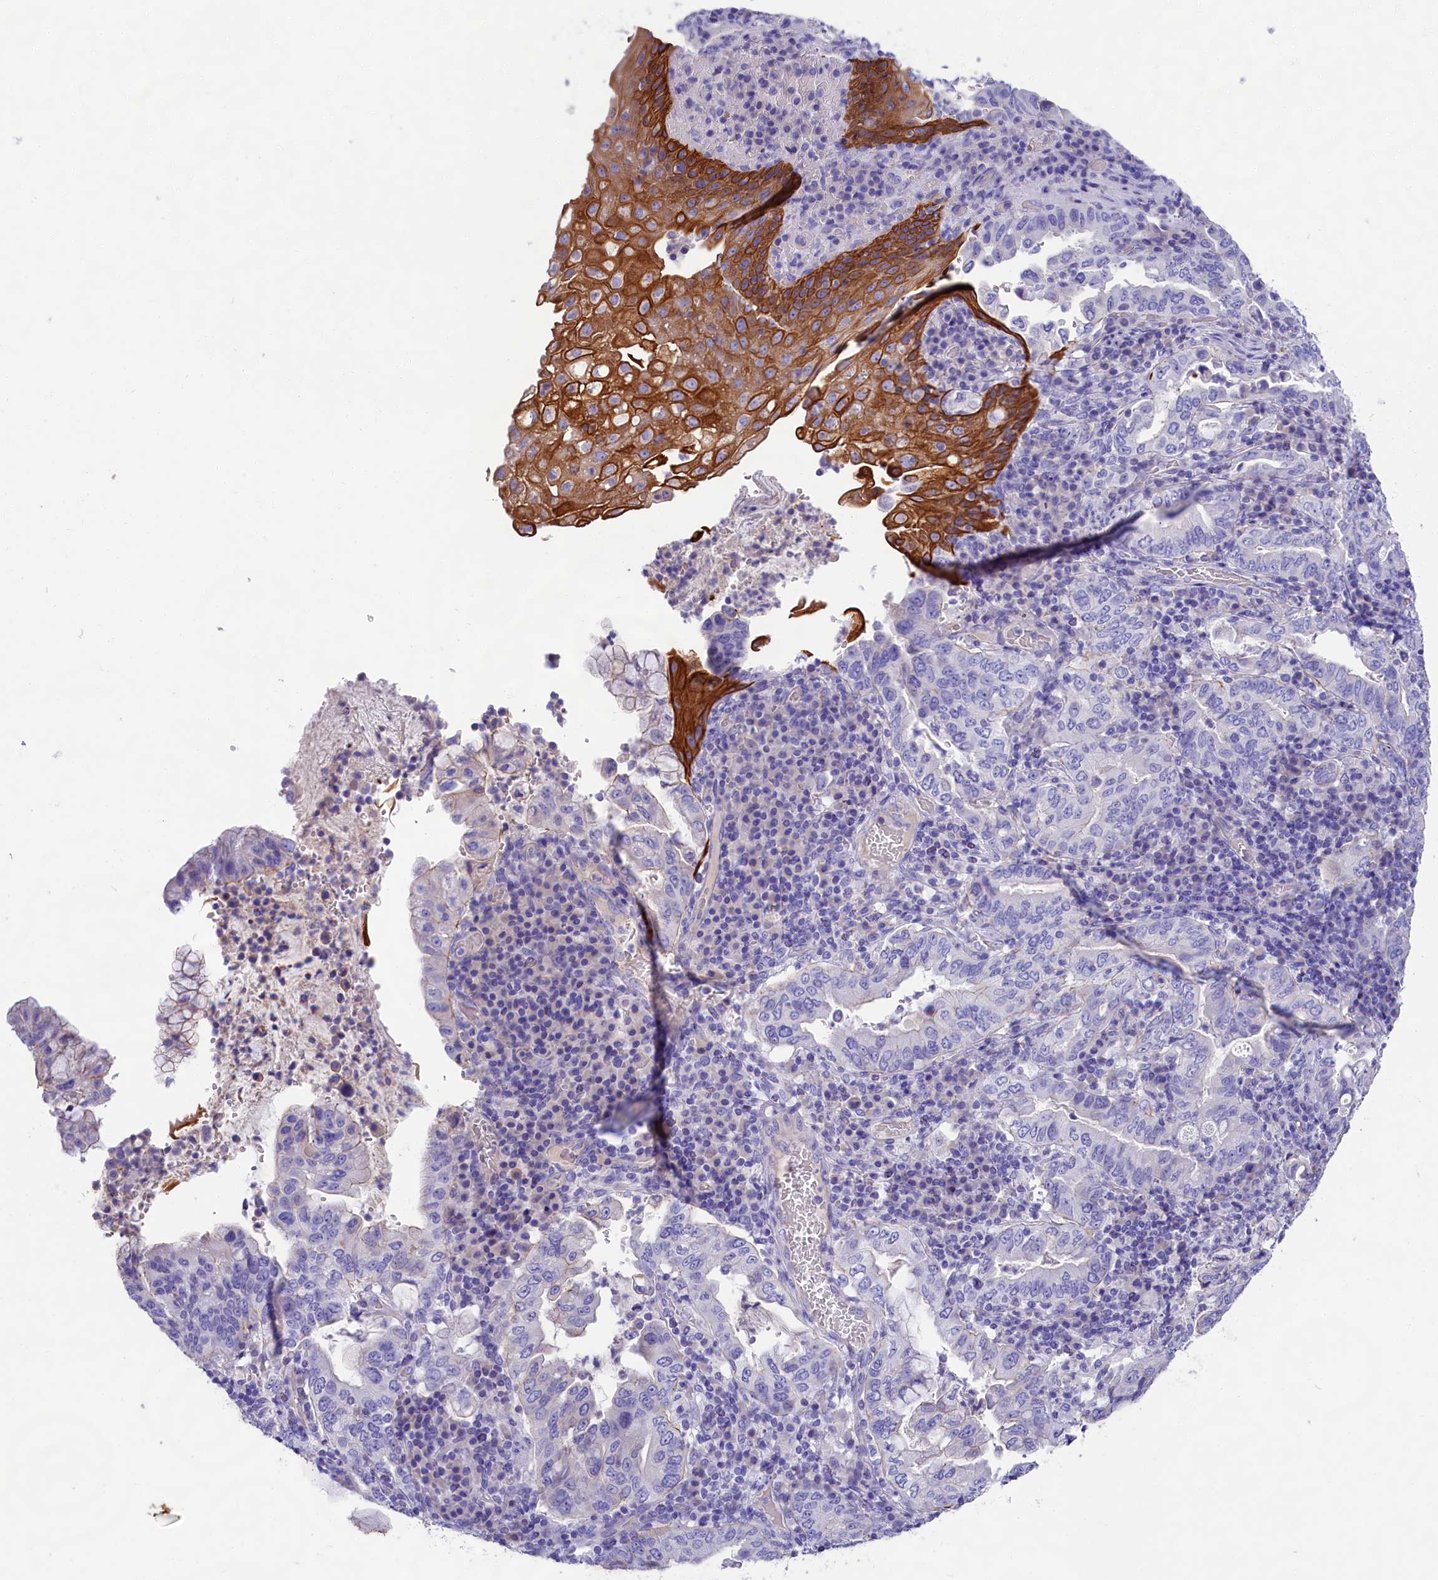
{"staining": {"intensity": "negative", "quantity": "none", "location": "none"}, "tissue": "stomach cancer", "cell_type": "Tumor cells", "image_type": "cancer", "snomed": [{"axis": "morphology", "description": "Normal tissue, NOS"}, {"axis": "morphology", "description": "Adenocarcinoma, NOS"}, {"axis": "topography", "description": "Esophagus"}, {"axis": "topography", "description": "Stomach, upper"}, {"axis": "topography", "description": "Peripheral nerve tissue"}], "caption": "High magnification brightfield microscopy of stomach cancer (adenocarcinoma) stained with DAB (brown) and counterstained with hematoxylin (blue): tumor cells show no significant expression.", "gene": "SULT2A1", "patient": {"sex": "male", "age": 62}}